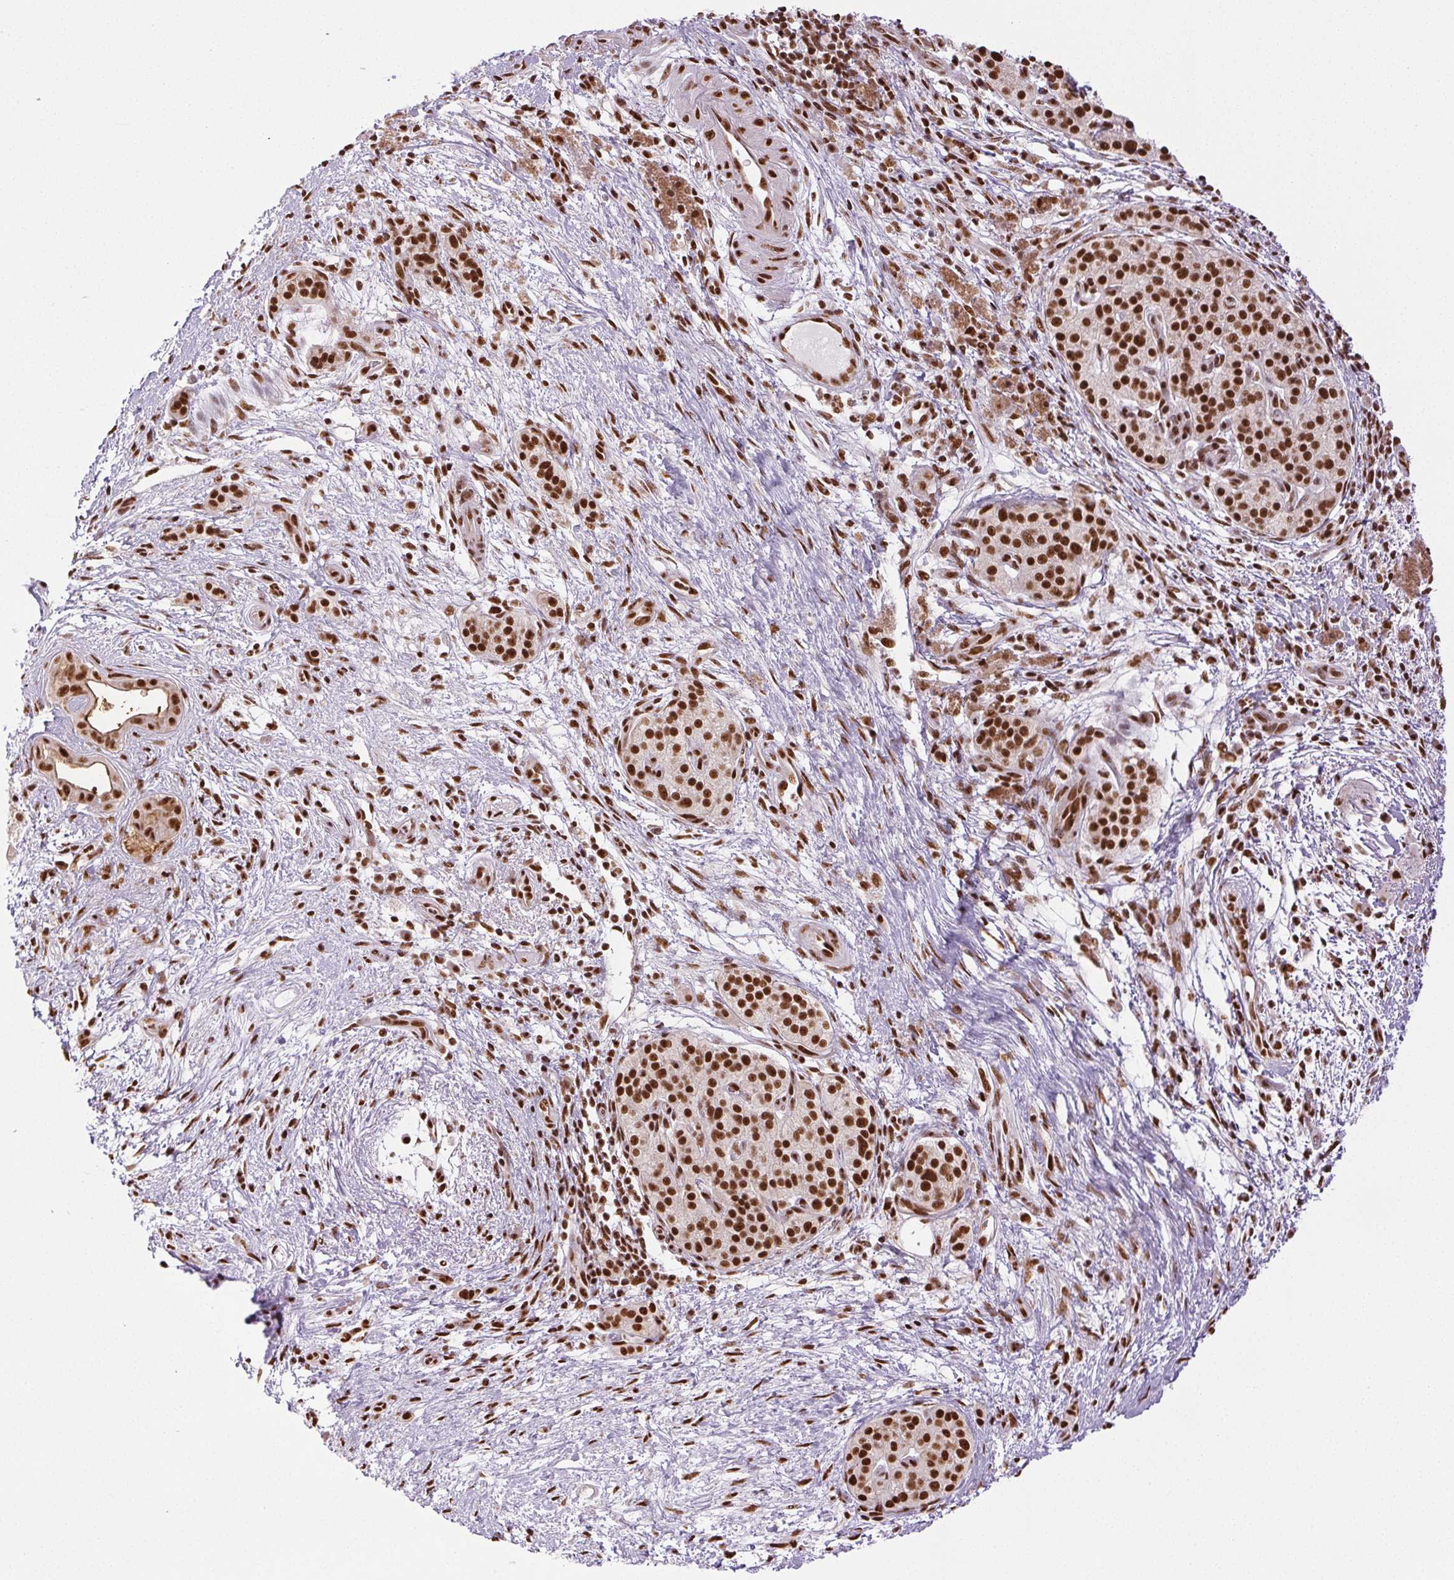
{"staining": {"intensity": "moderate", "quantity": ">75%", "location": "cytoplasmic/membranous,nuclear"}, "tissue": "pancreatic cancer", "cell_type": "Tumor cells", "image_type": "cancer", "snomed": [{"axis": "morphology", "description": "Adenocarcinoma, NOS"}, {"axis": "topography", "description": "Pancreas"}], "caption": "A micrograph of human adenocarcinoma (pancreatic) stained for a protein exhibits moderate cytoplasmic/membranous and nuclear brown staining in tumor cells.", "gene": "IK", "patient": {"sex": "female", "age": 69}}